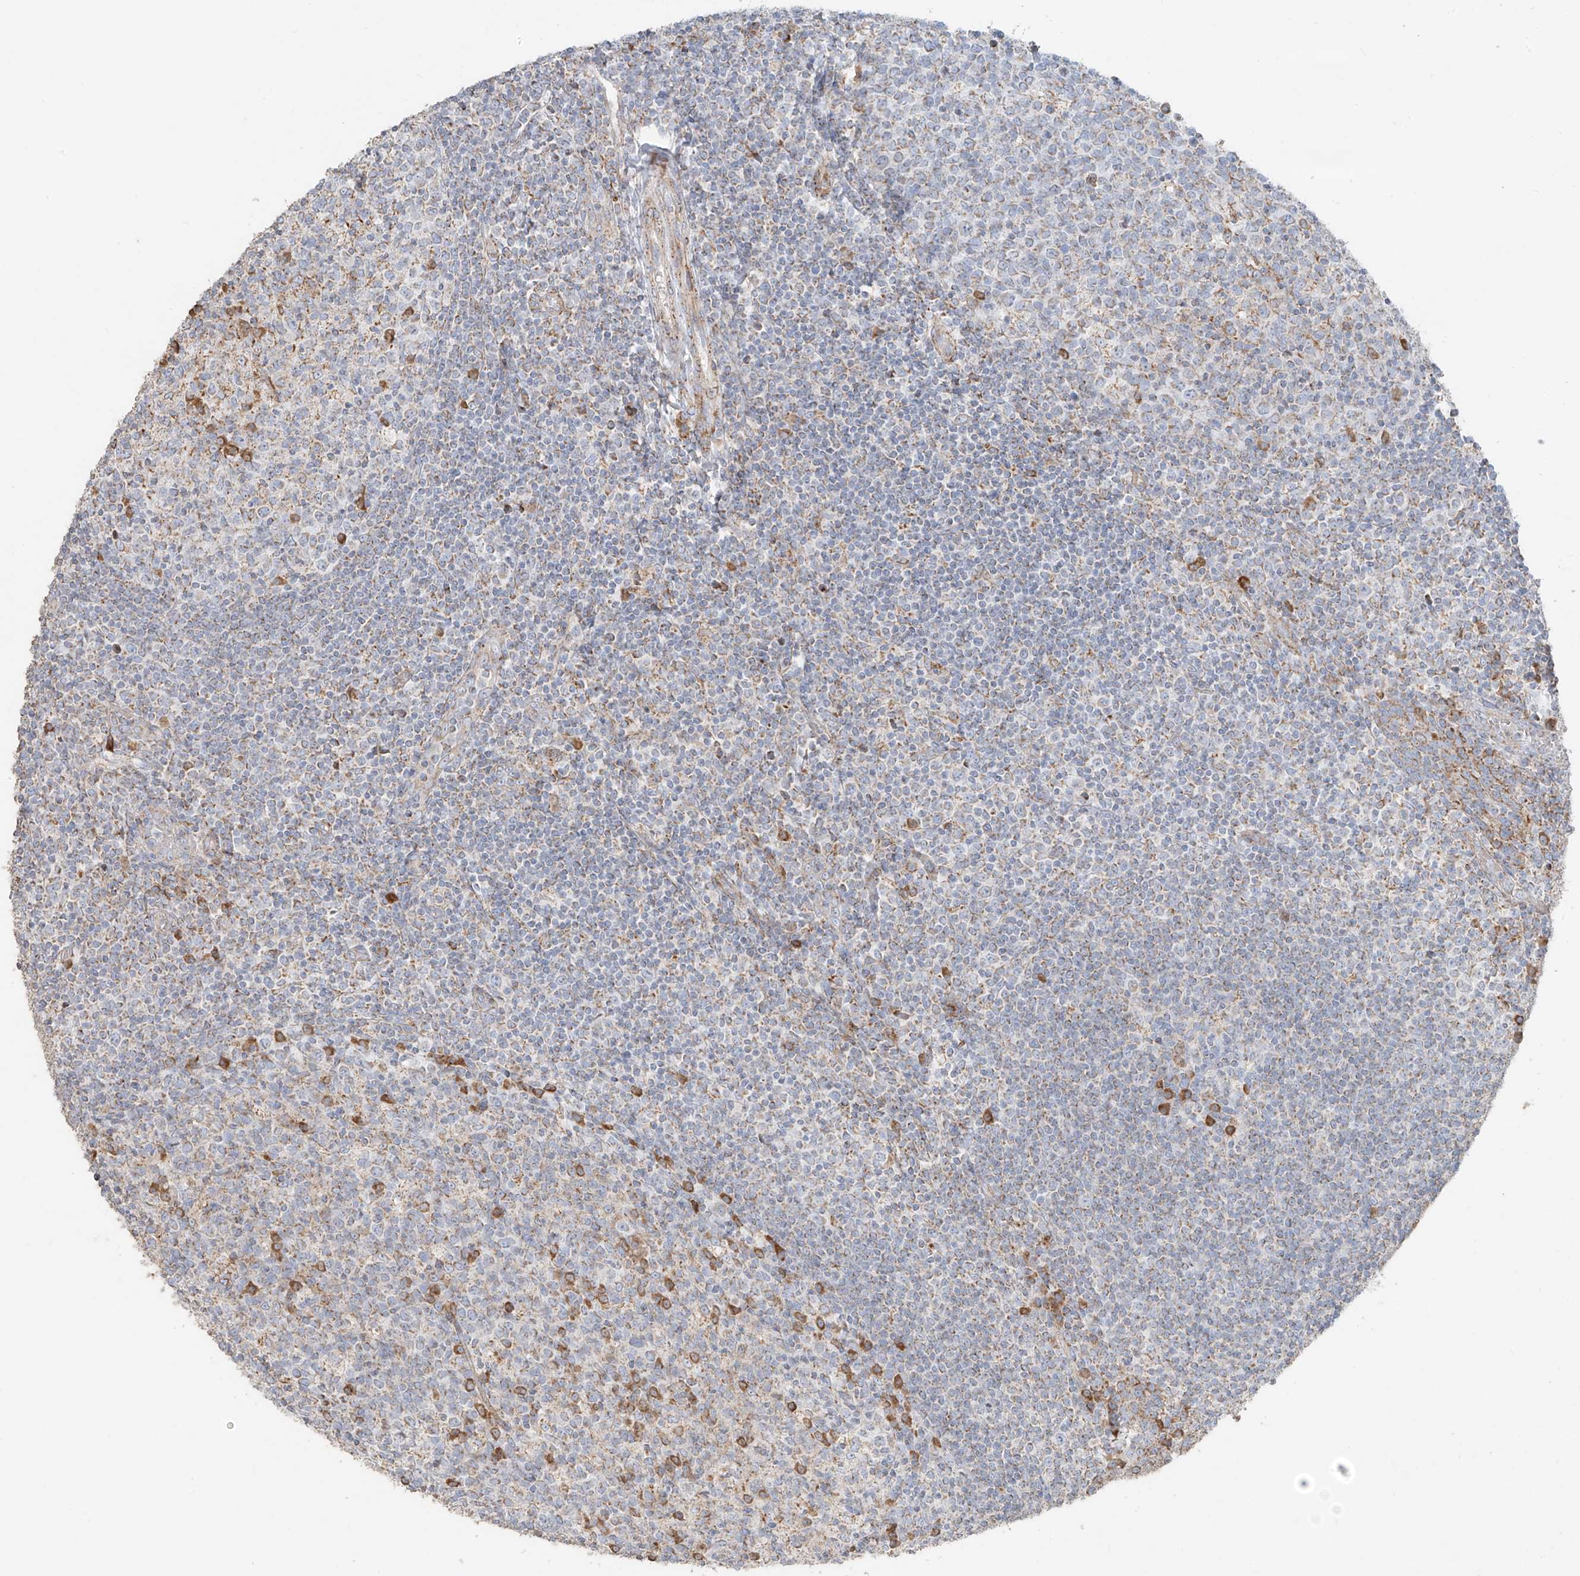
{"staining": {"intensity": "moderate", "quantity": "25%-75%", "location": "cytoplasmic/membranous"}, "tissue": "tonsil", "cell_type": "Germinal center cells", "image_type": "normal", "snomed": [{"axis": "morphology", "description": "Normal tissue, NOS"}, {"axis": "topography", "description": "Tonsil"}], "caption": "DAB immunohistochemical staining of unremarkable tonsil demonstrates moderate cytoplasmic/membranous protein positivity in about 25%-75% of germinal center cells.", "gene": "COLGALT2", "patient": {"sex": "female", "age": 19}}